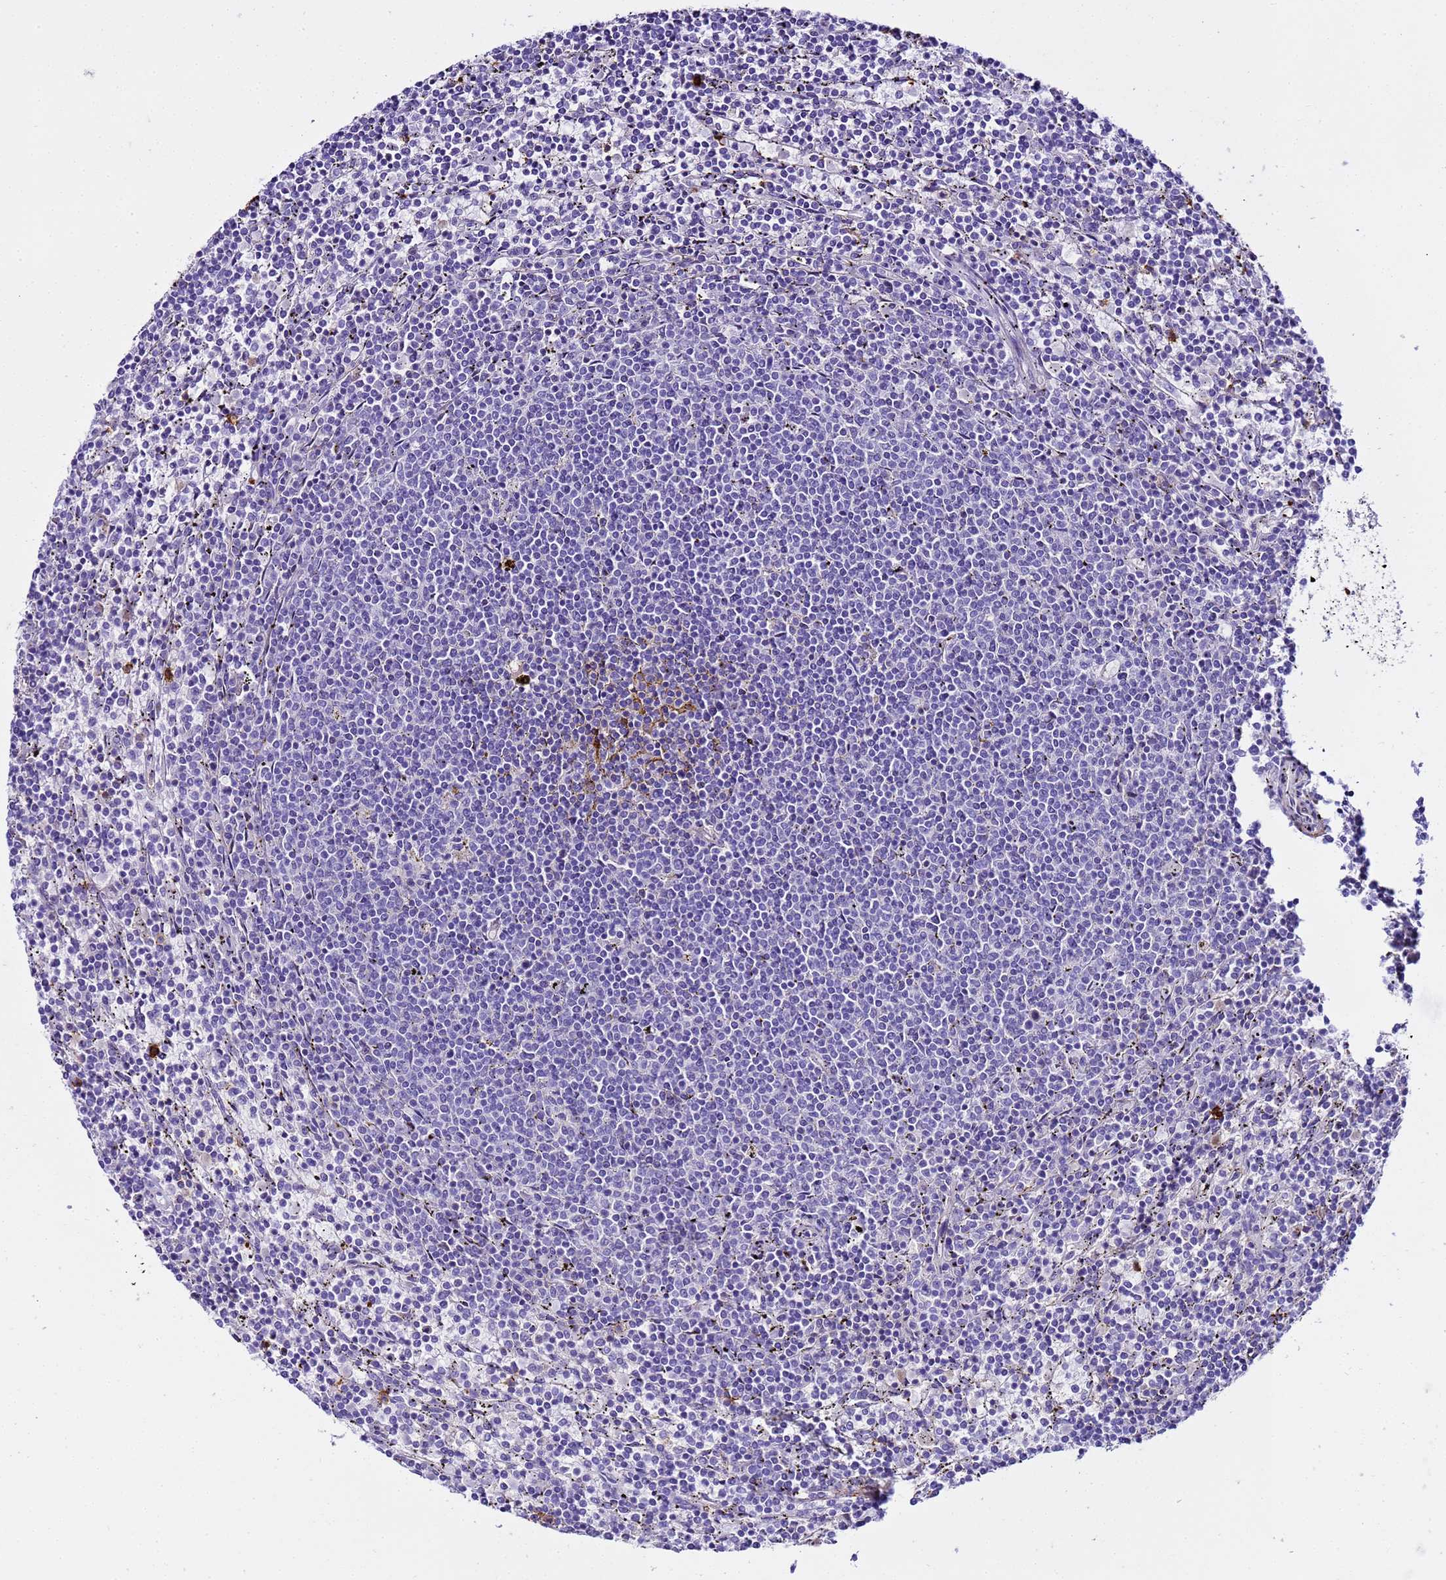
{"staining": {"intensity": "negative", "quantity": "none", "location": "none"}, "tissue": "lymphoma", "cell_type": "Tumor cells", "image_type": "cancer", "snomed": [{"axis": "morphology", "description": "Malignant lymphoma, non-Hodgkin's type, Low grade"}, {"axis": "topography", "description": "Spleen"}], "caption": "Histopathology image shows no protein staining in tumor cells of lymphoma tissue.", "gene": "CFHR2", "patient": {"sex": "female", "age": 50}}